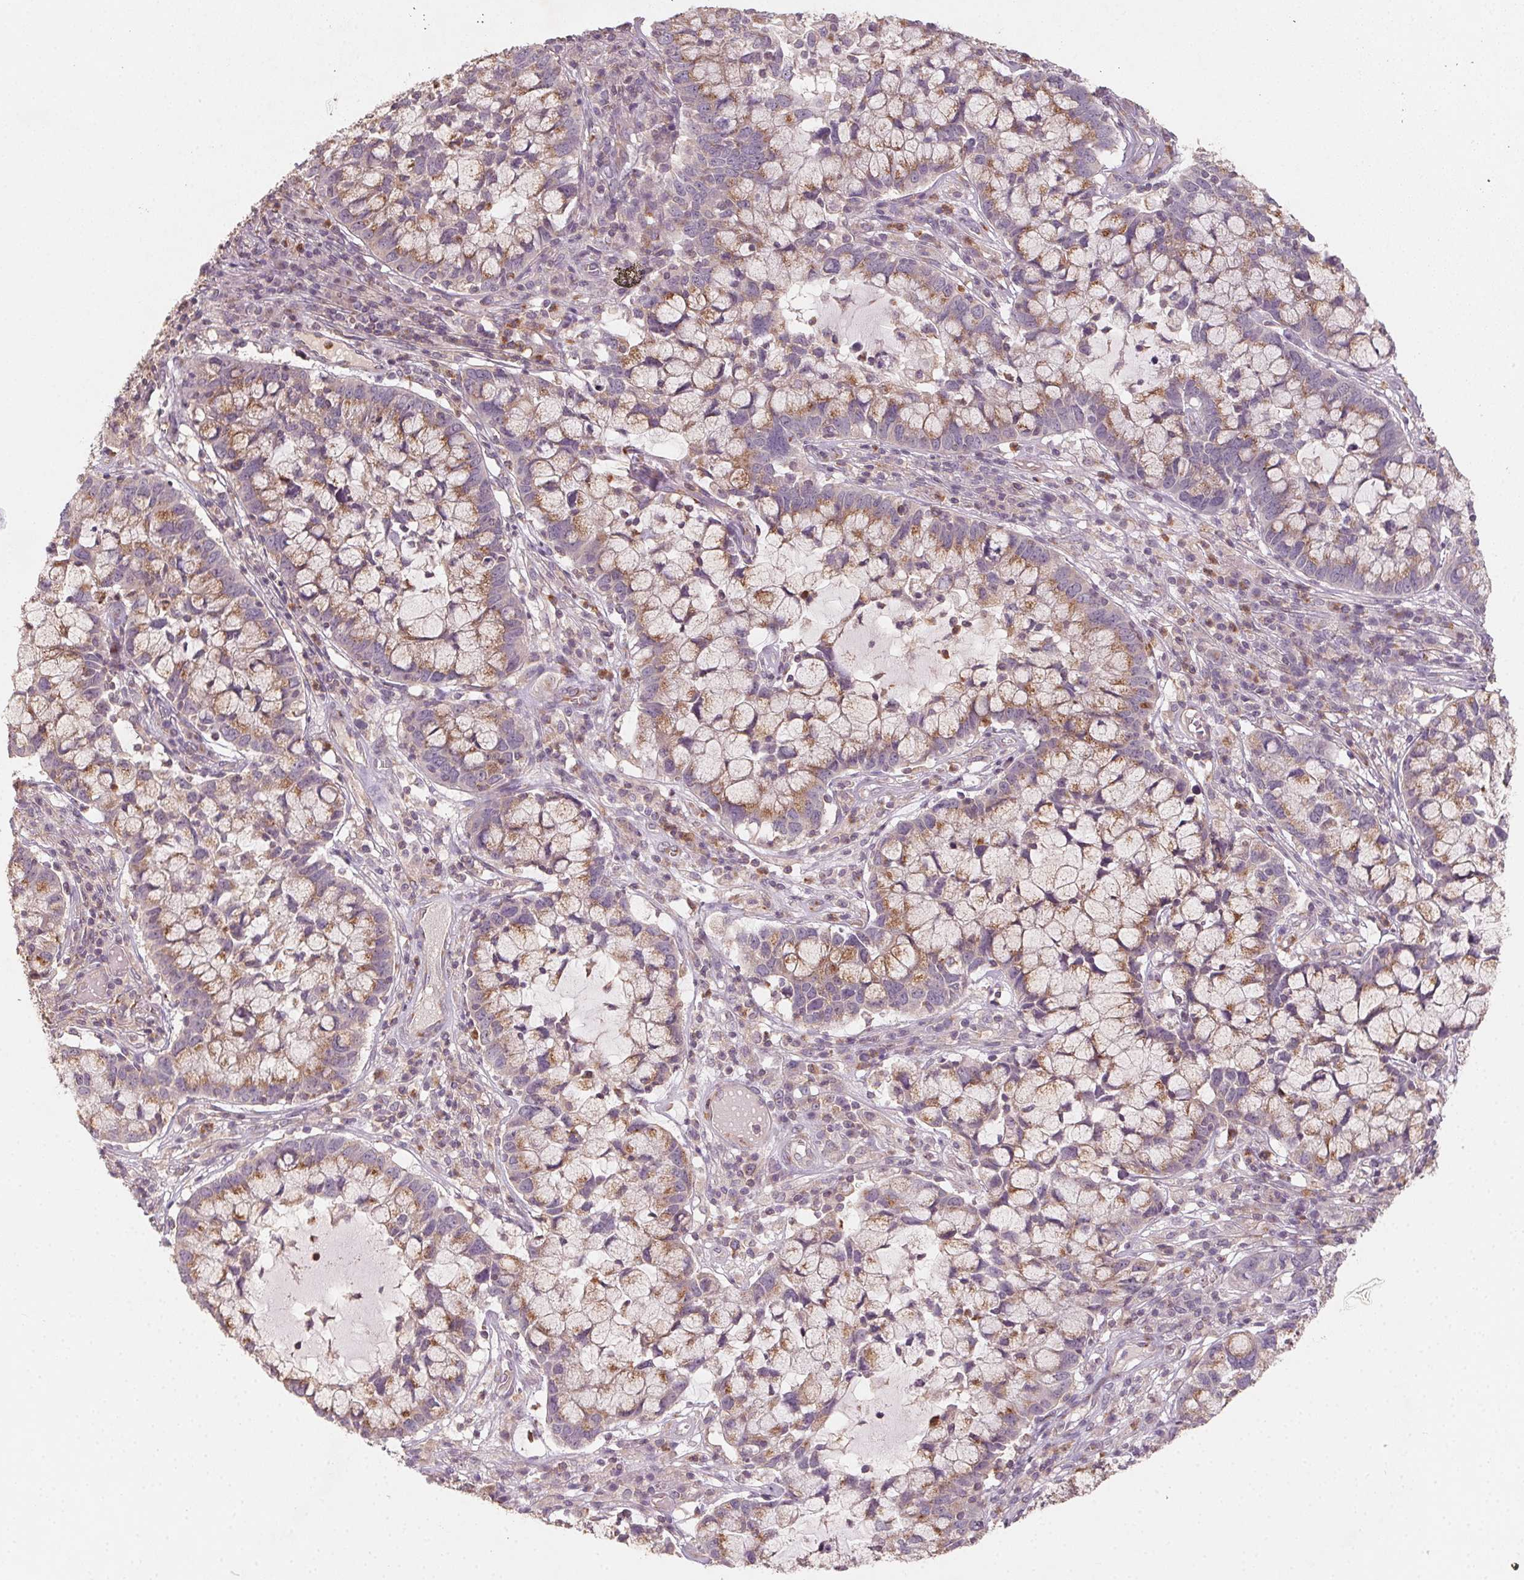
{"staining": {"intensity": "moderate", "quantity": "25%-75%", "location": "cytoplasmic/membranous"}, "tissue": "cervical cancer", "cell_type": "Tumor cells", "image_type": "cancer", "snomed": [{"axis": "morphology", "description": "Adenocarcinoma, NOS"}, {"axis": "topography", "description": "Cervix"}], "caption": "IHC staining of cervical cancer, which displays medium levels of moderate cytoplasmic/membranous positivity in about 25%-75% of tumor cells indicating moderate cytoplasmic/membranous protein expression. The staining was performed using DAB (3,3'-diaminobenzidine) (brown) for protein detection and nuclei were counterstained in hematoxylin (blue).", "gene": "AP1S1", "patient": {"sex": "female", "age": 40}}